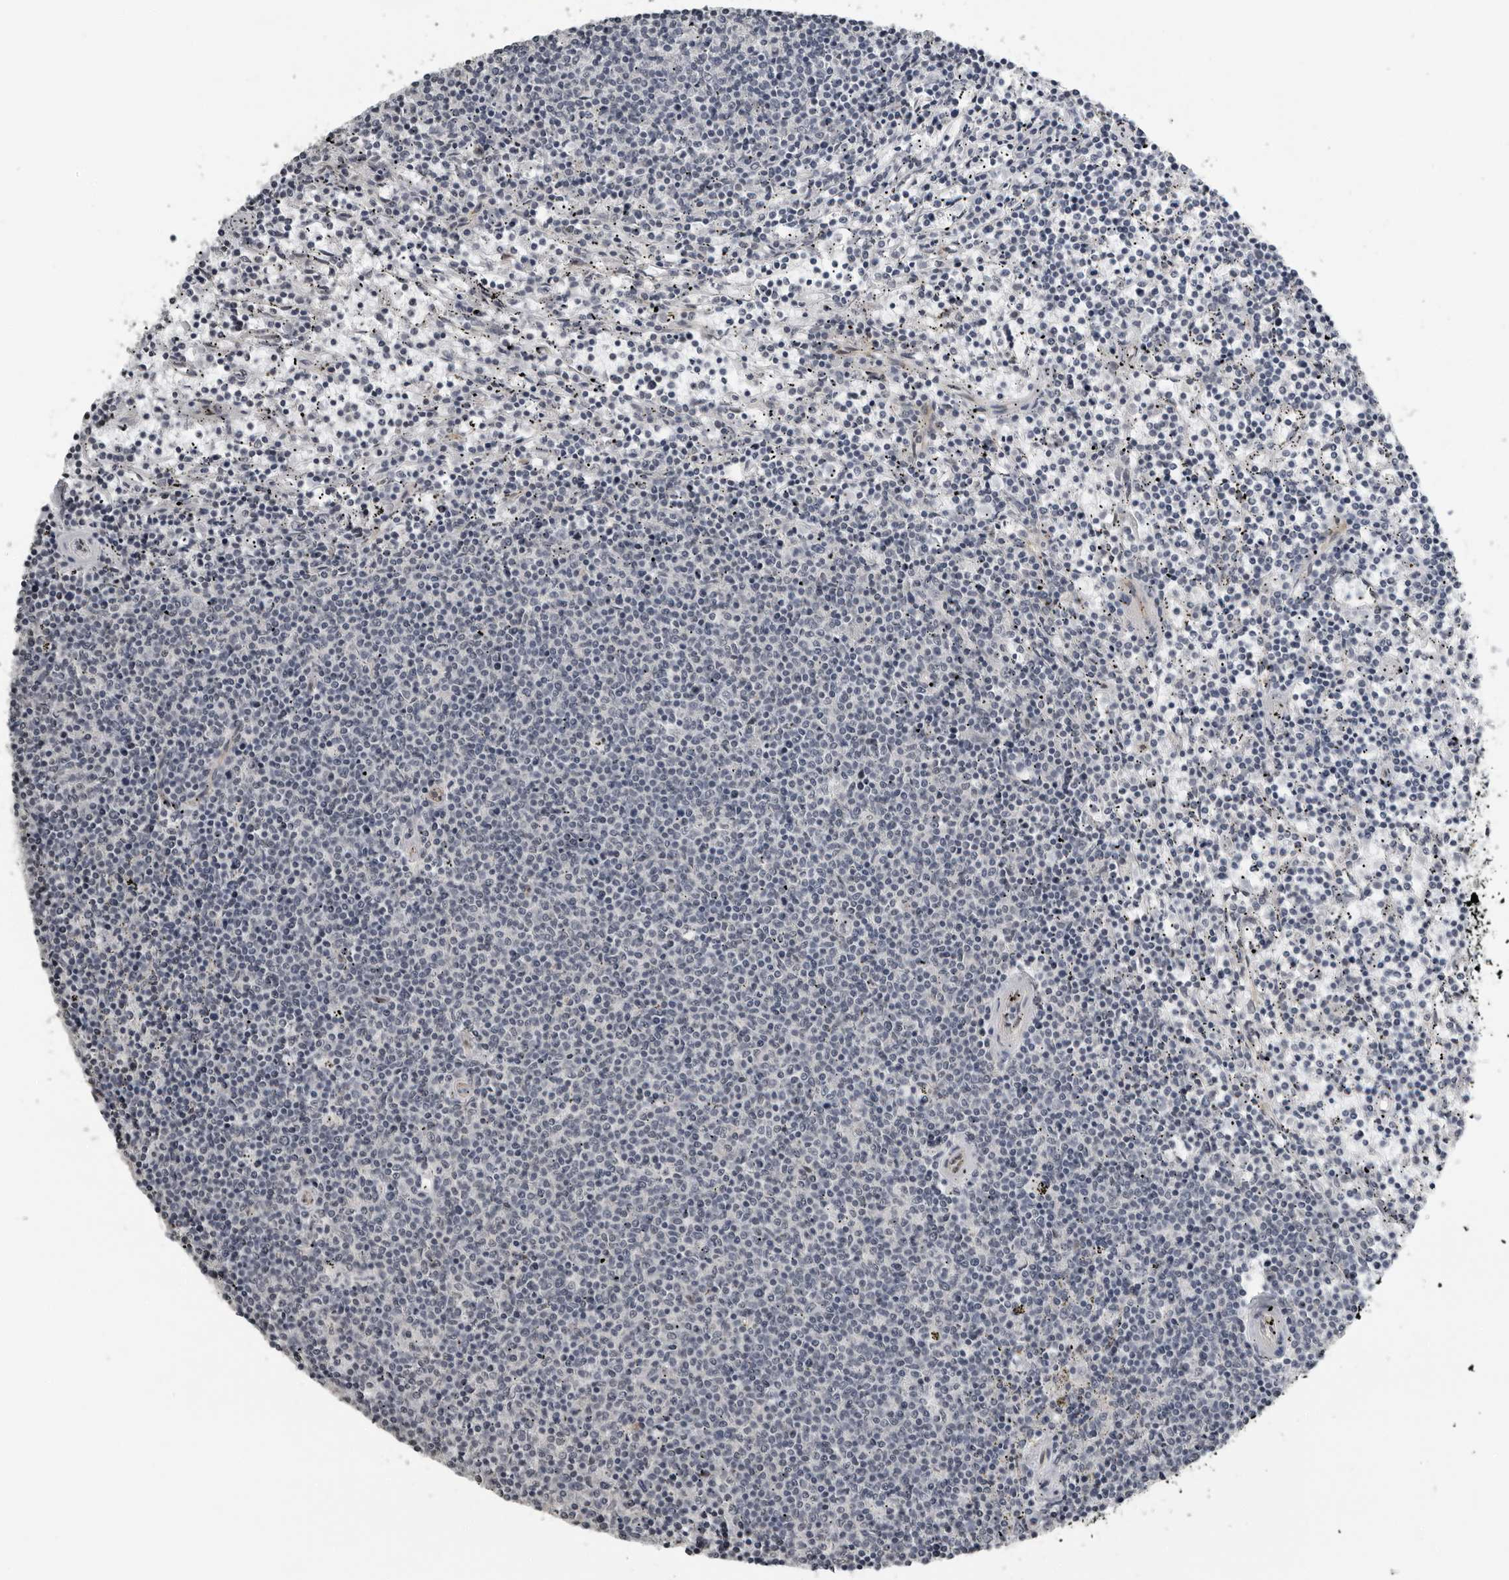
{"staining": {"intensity": "negative", "quantity": "none", "location": "none"}, "tissue": "lymphoma", "cell_type": "Tumor cells", "image_type": "cancer", "snomed": [{"axis": "morphology", "description": "Malignant lymphoma, non-Hodgkin's type, Low grade"}, {"axis": "topography", "description": "Spleen"}], "caption": "Protein analysis of lymphoma exhibits no significant expression in tumor cells.", "gene": "PRRX2", "patient": {"sex": "female", "age": 50}}